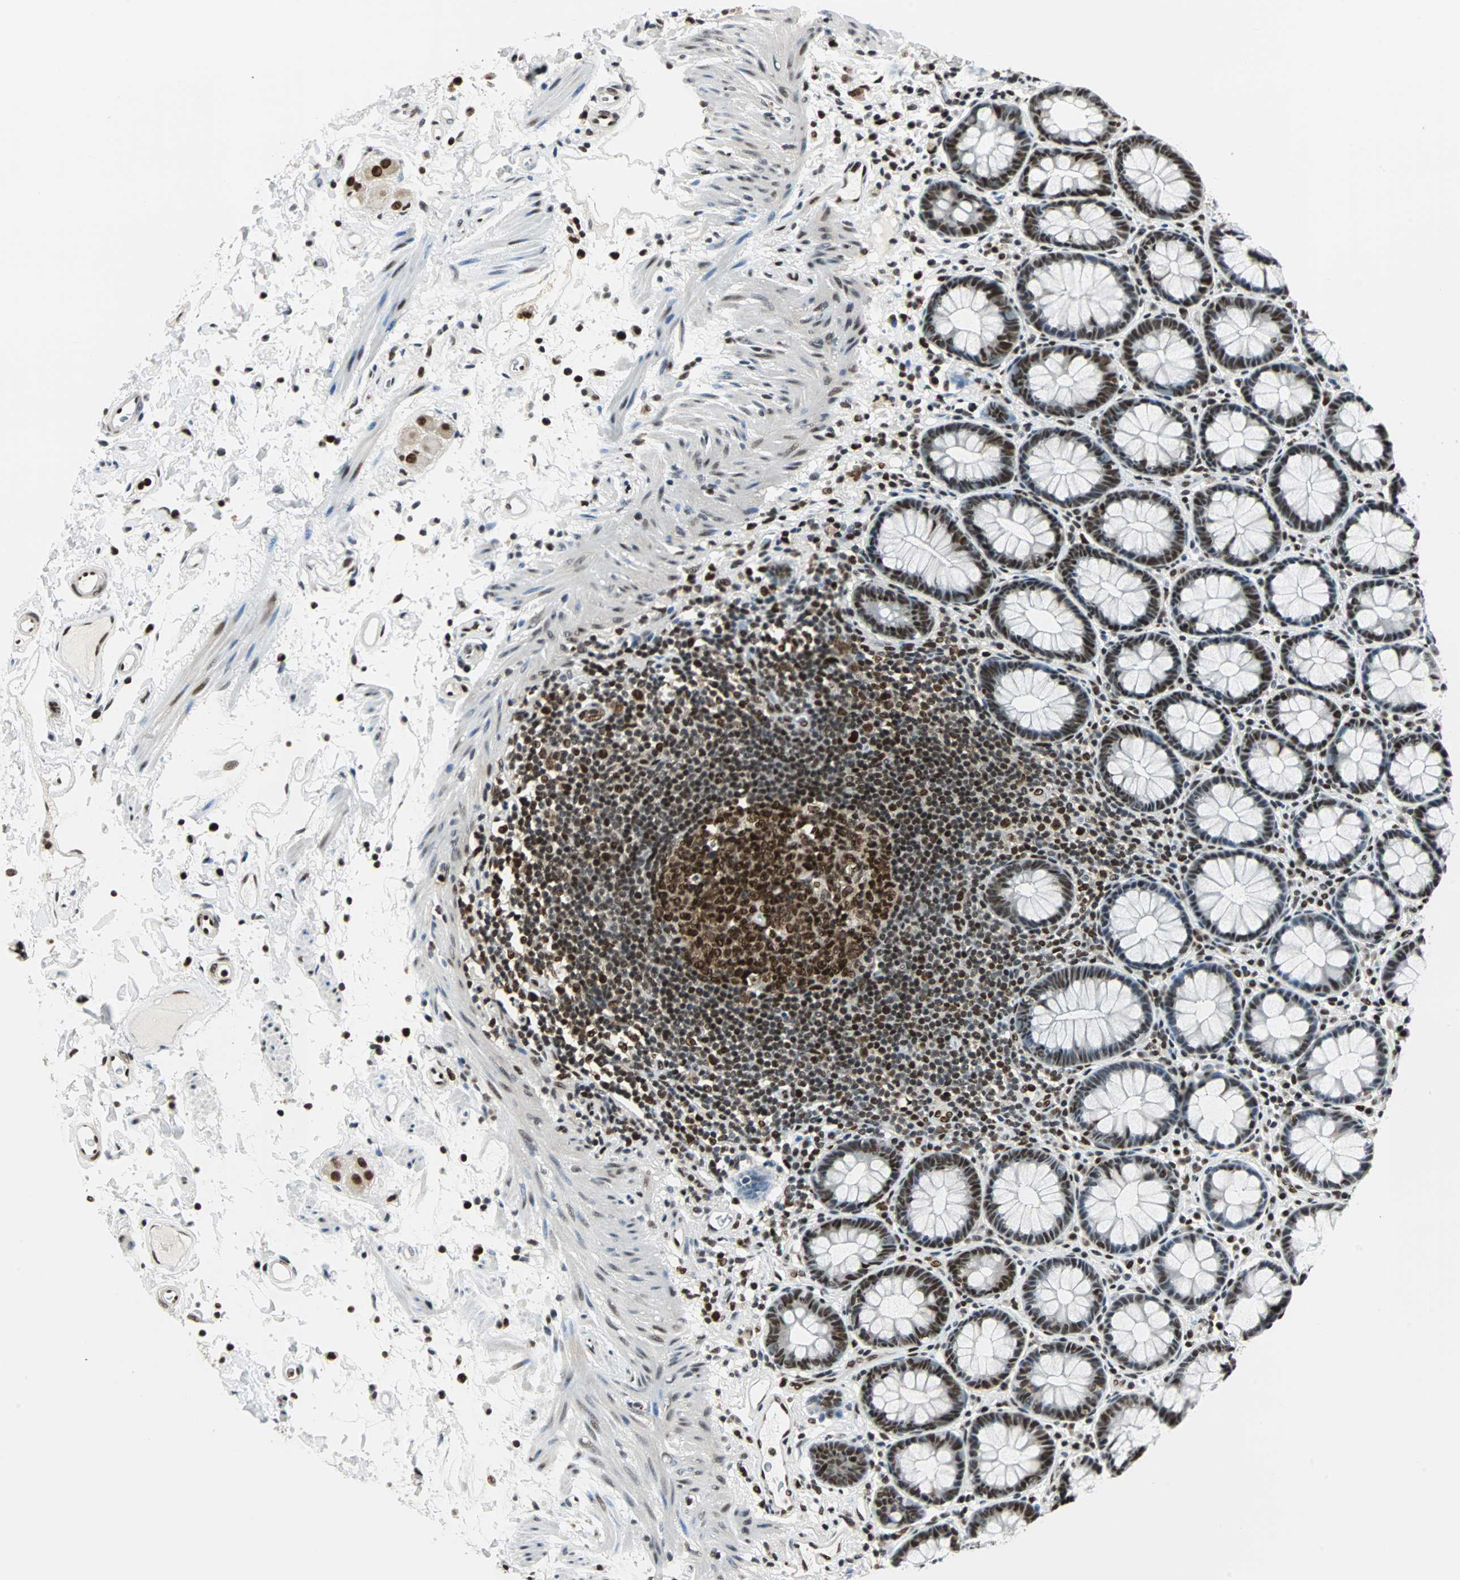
{"staining": {"intensity": "strong", "quantity": ">75%", "location": "nuclear"}, "tissue": "rectum", "cell_type": "Glandular cells", "image_type": "normal", "snomed": [{"axis": "morphology", "description": "Normal tissue, NOS"}, {"axis": "topography", "description": "Rectum"}], "caption": "Protein expression analysis of unremarkable rectum displays strong nuclear expression in approximately >75% of glandular cells. Nuclei are stained in blue.", "gene": "XRCC4", "patient": {"sex": "male", "age": 92}}